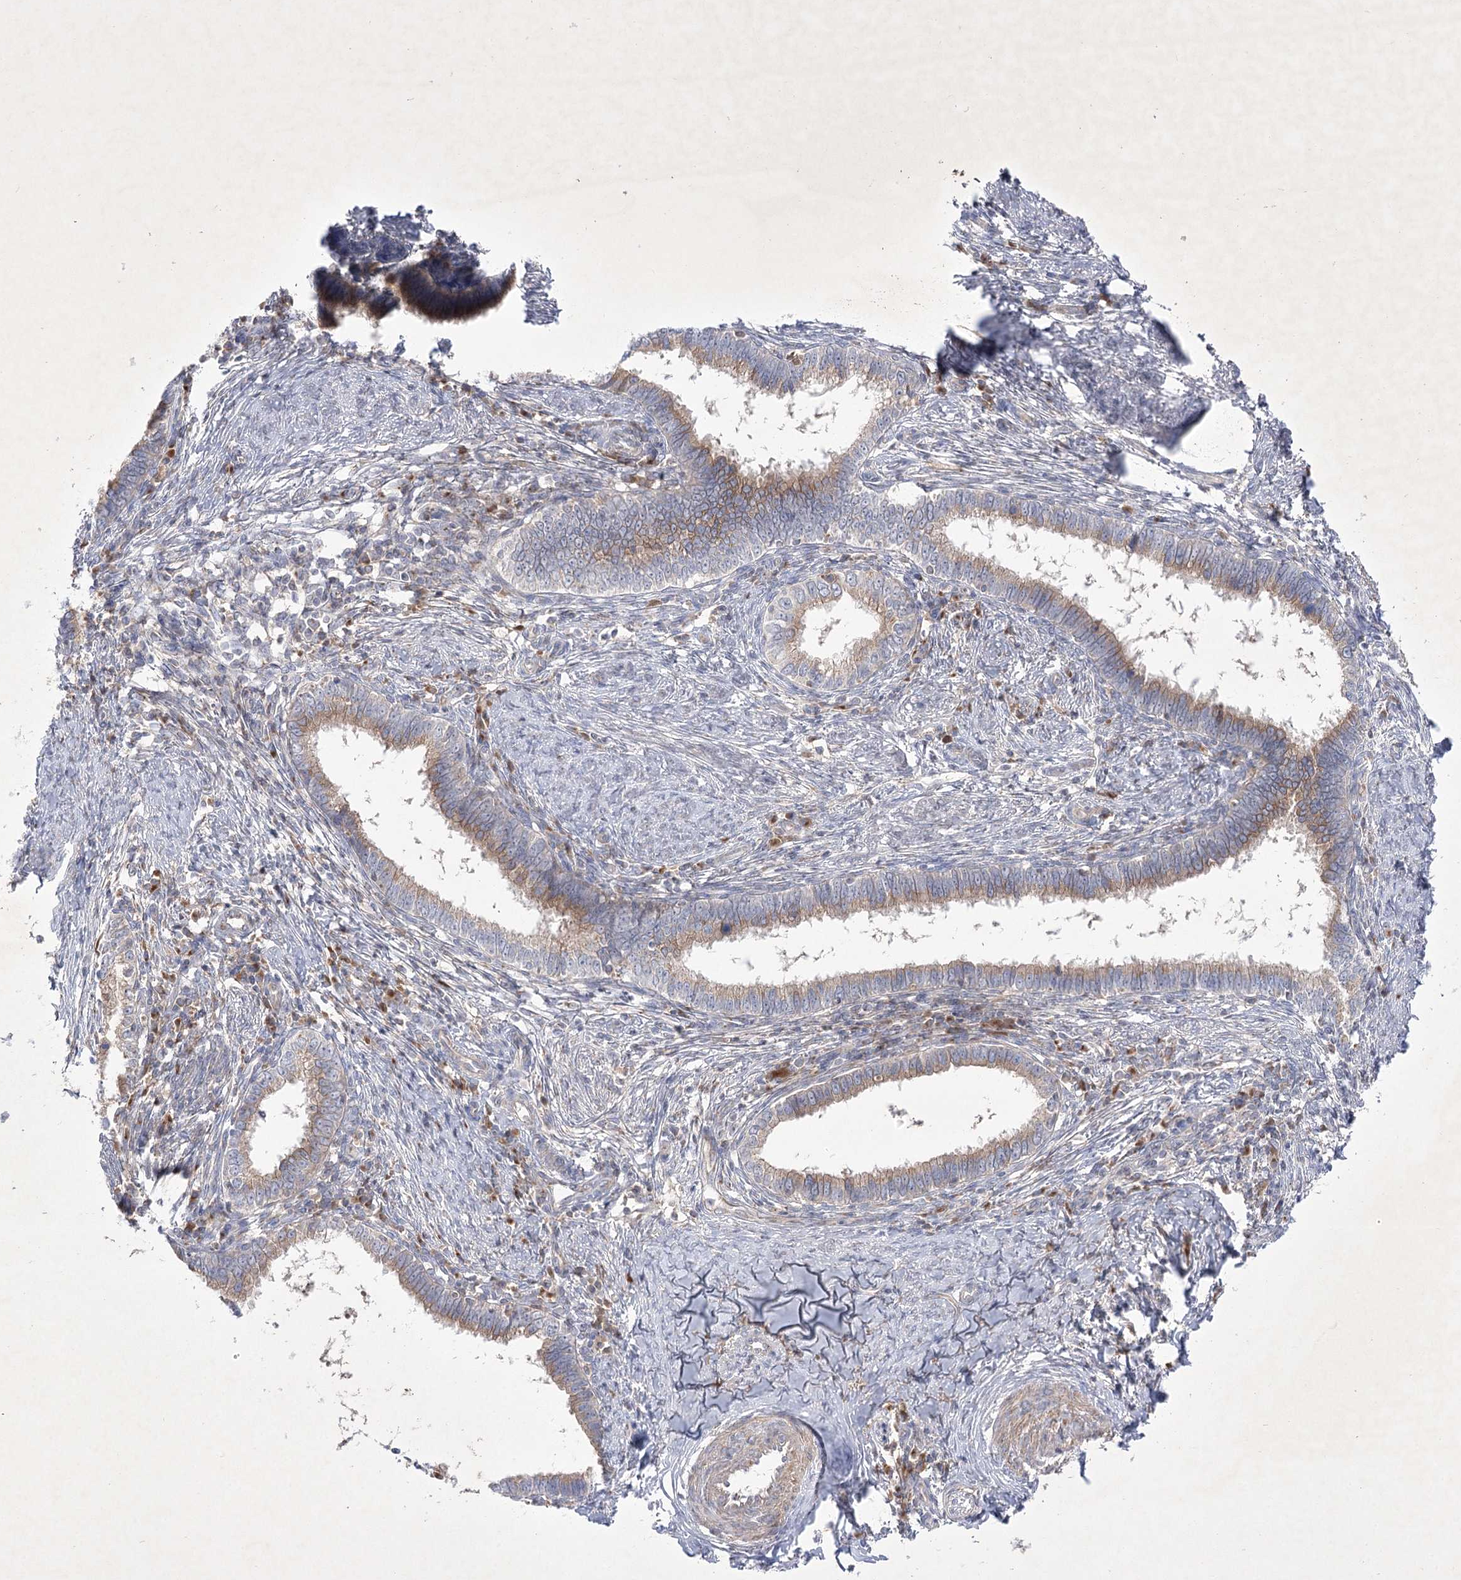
{"staining": {"intensity": "moderate", "quantity": ">75%", "location": "cytoplasmic/membranous"}, "tissue": "cervical cancer", "cell_type": "Tumor cells", "image_type": "cancer", "snomed": [{"axis": "morphology", "description": "Adenocarcinoma, NOS"}, {"axis": "topography", "description": "Cervix"}], "caption": "Human cervical cancer (adenocarcinoma) stained for a protein (brown) exhibits moderate cytoplasmic/membranous positive positivity in approximately >75% of tumor cells.", "gene": "GBF1", "patient": {"sex": "female", "age": 36}}